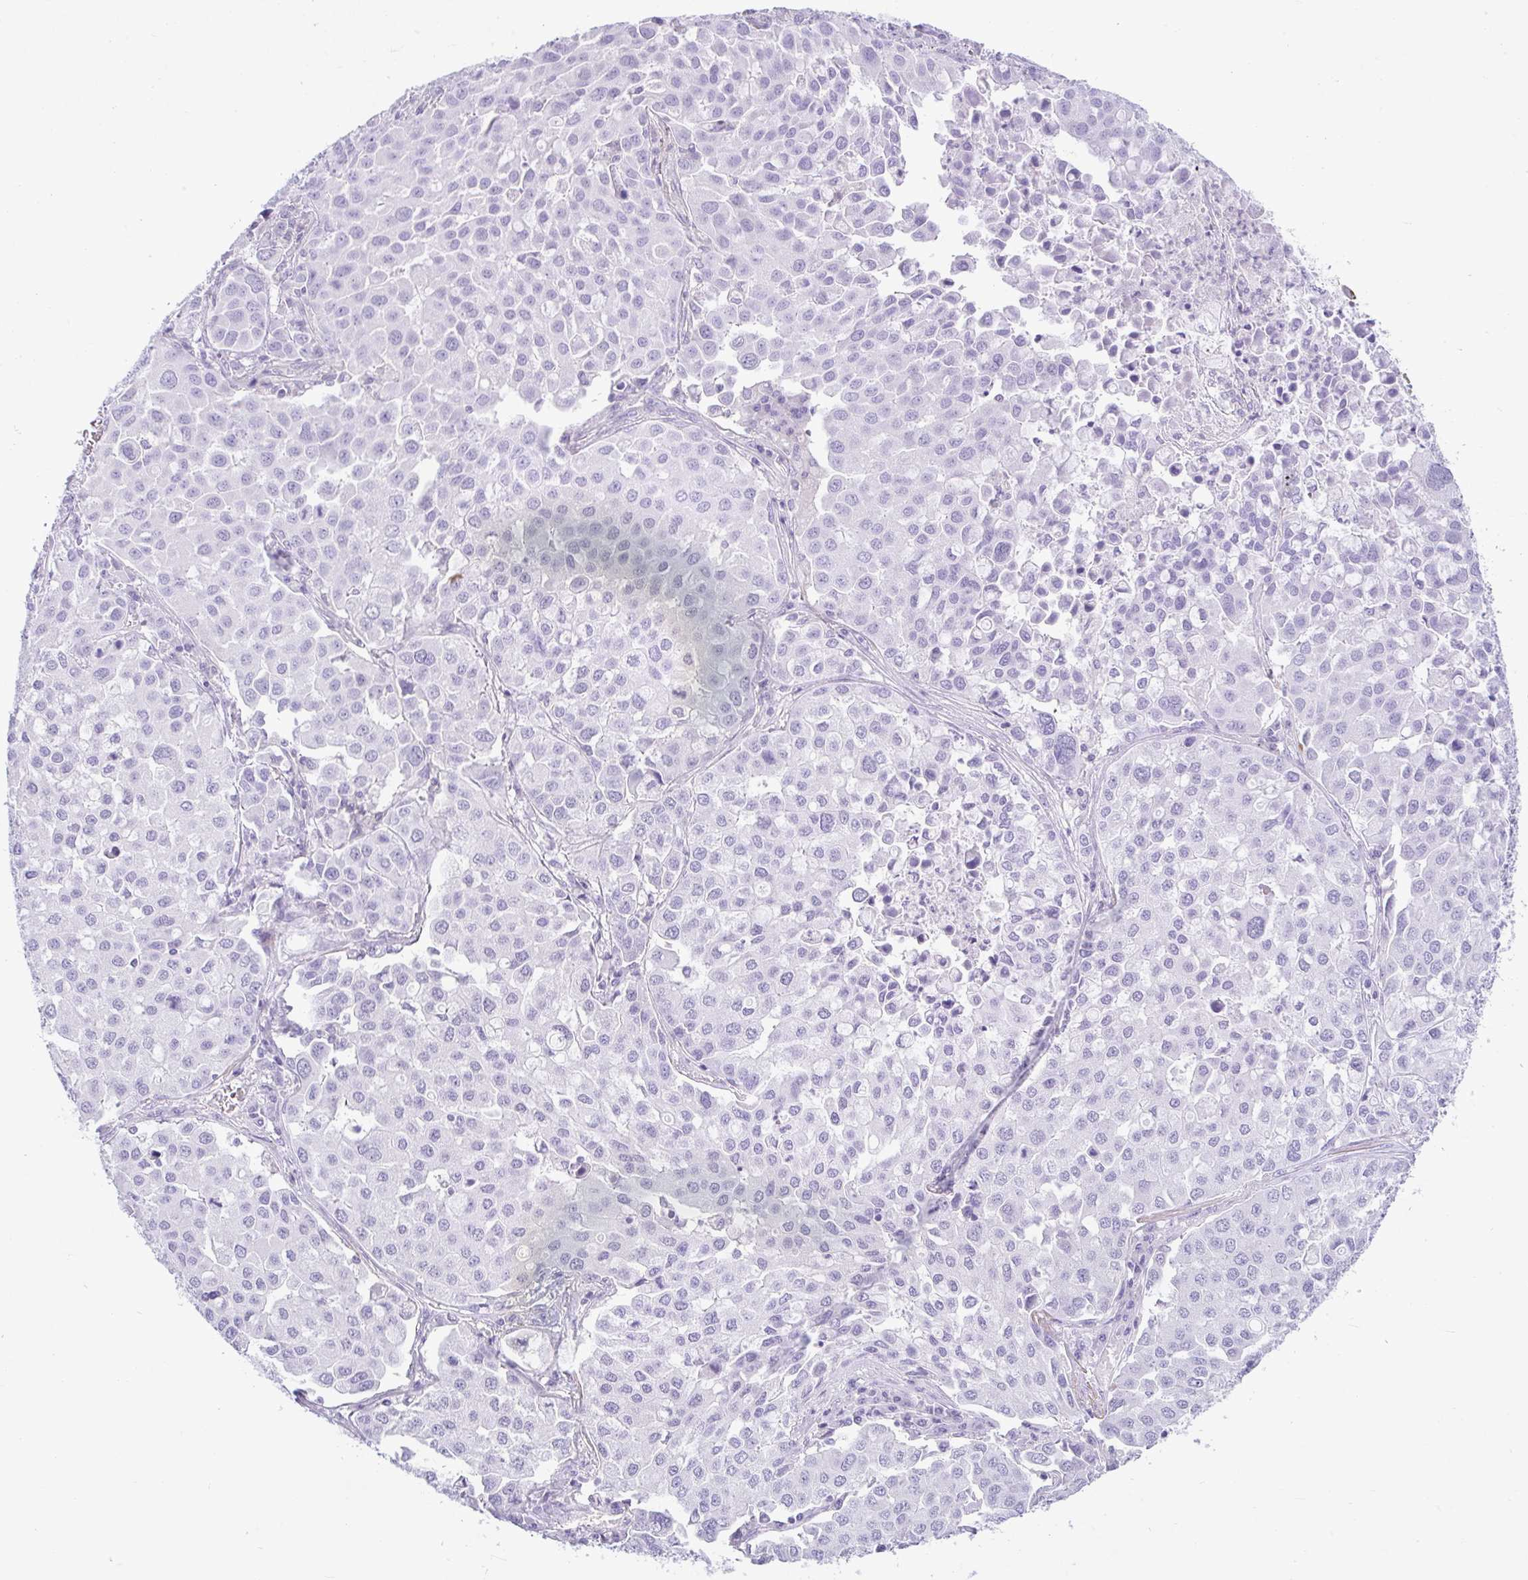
{"staining": {"intensity": "negative", "quantity": "none", "location": "none"}, "tissue": "lung cancer", "cell_type": "Tumor cells", "image_type": "cancer", "snomed": [{"axis": "morphology", "description": "Adenocarcinoma, NOS"}, {"axis": "morphology", "description": "Adenocarcinoma, metastatic, NOS"}, {"axis": "topography", "description": "Lymph node"}, {"axis": "topography", "description": "Lung"}], "caption": "Protein analysis of lung cancer (metastatic adenocarcinoma) reveals no significant staining in tumor cells.", "gene": "CDRT15", "patient": {"sex": "female", "age": 65}}